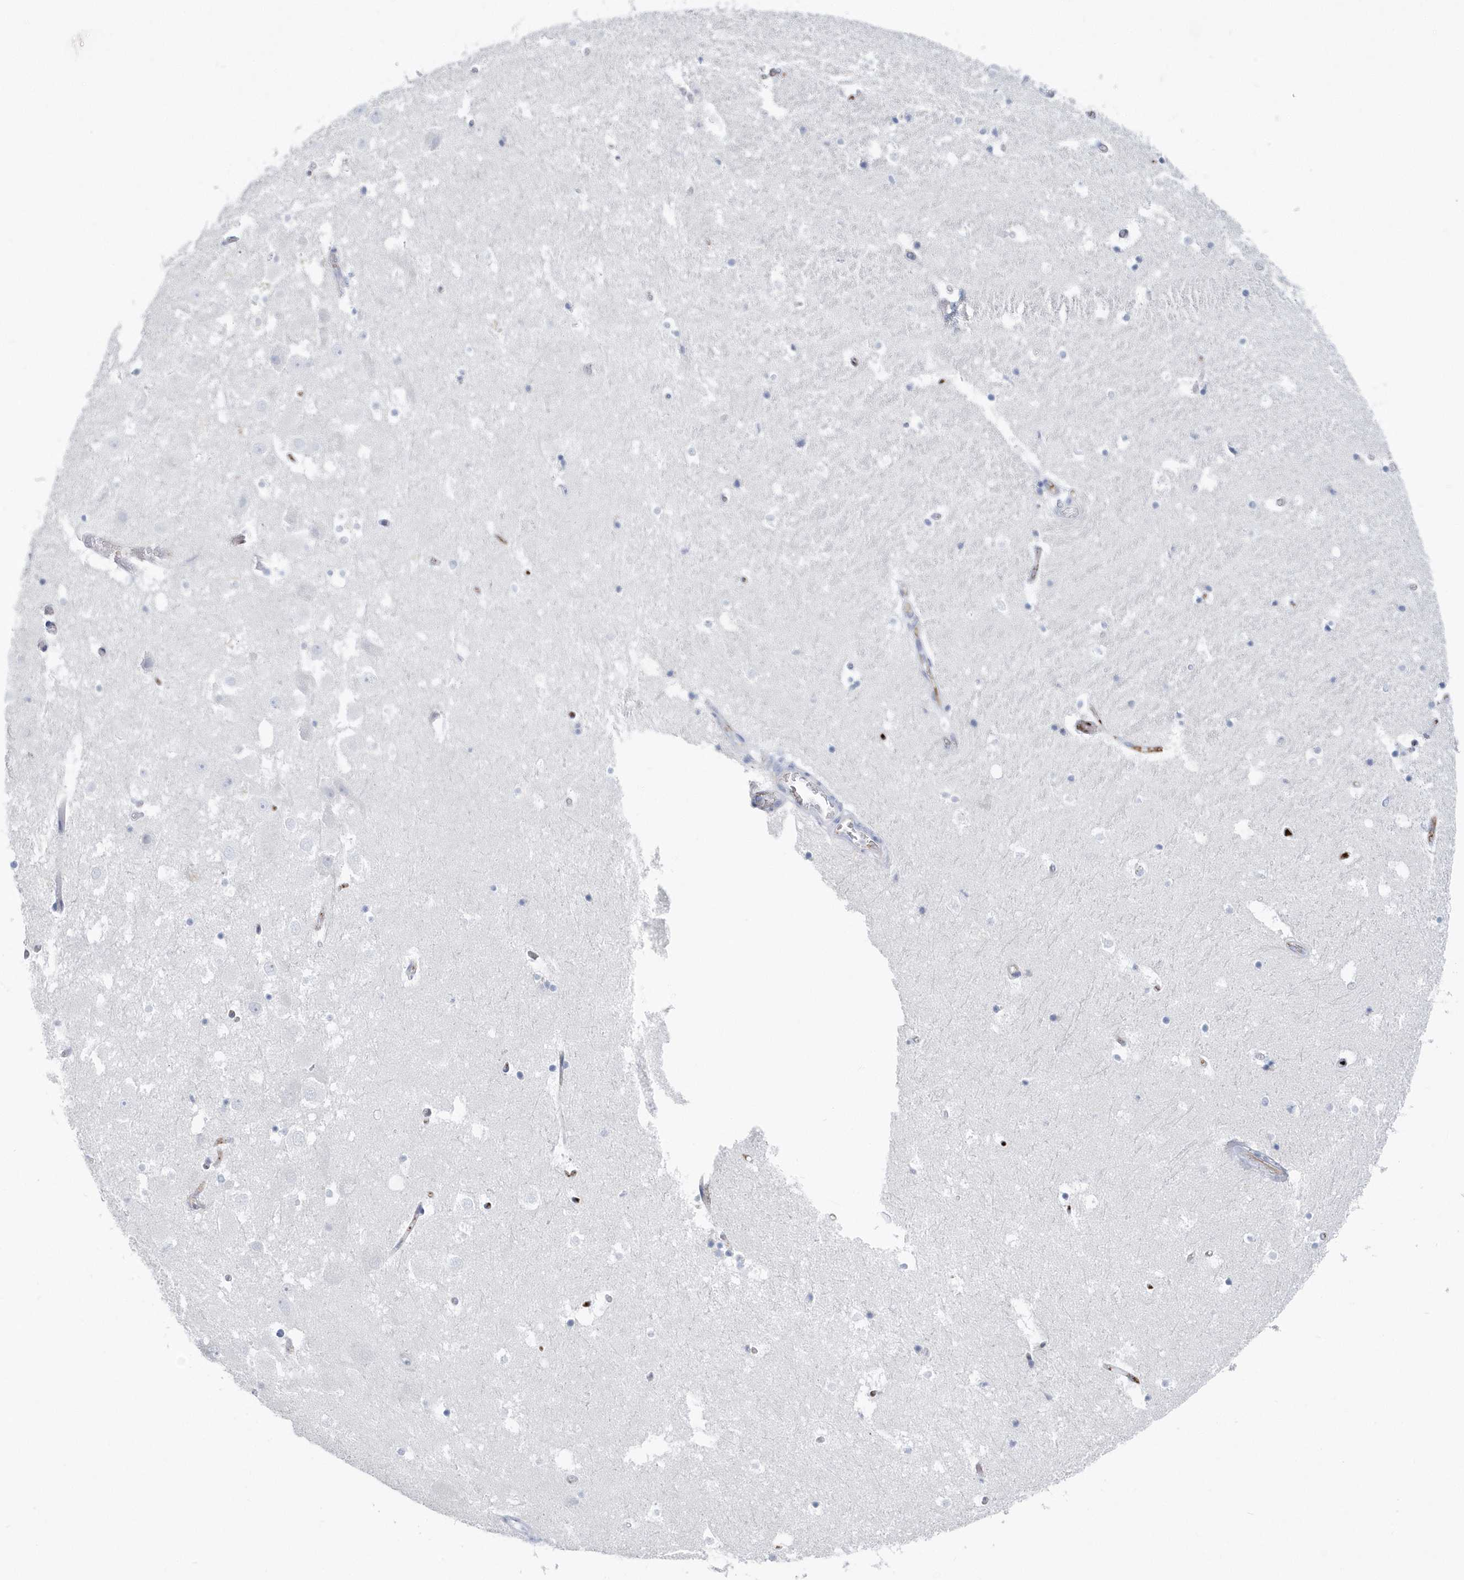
{"staining": {"intensity": "negative", "quantity": "none", "location": "none"}, "tissue": "hippocampus", "cell_type": "Glial cells", "image_type": "normal", "snomed": [{"axis": "morphology", "description": "Normal tissue, NOS"}, {"axis": "topography", "description": "Hippocampus"}], "caption": "Glial cells show no significant protein positivity in benign hippocampus. (IHC, brightfield microscopy, high magnification).", "gene": "JCHAIN", "patient": {"sex": "female", "age": 52}}